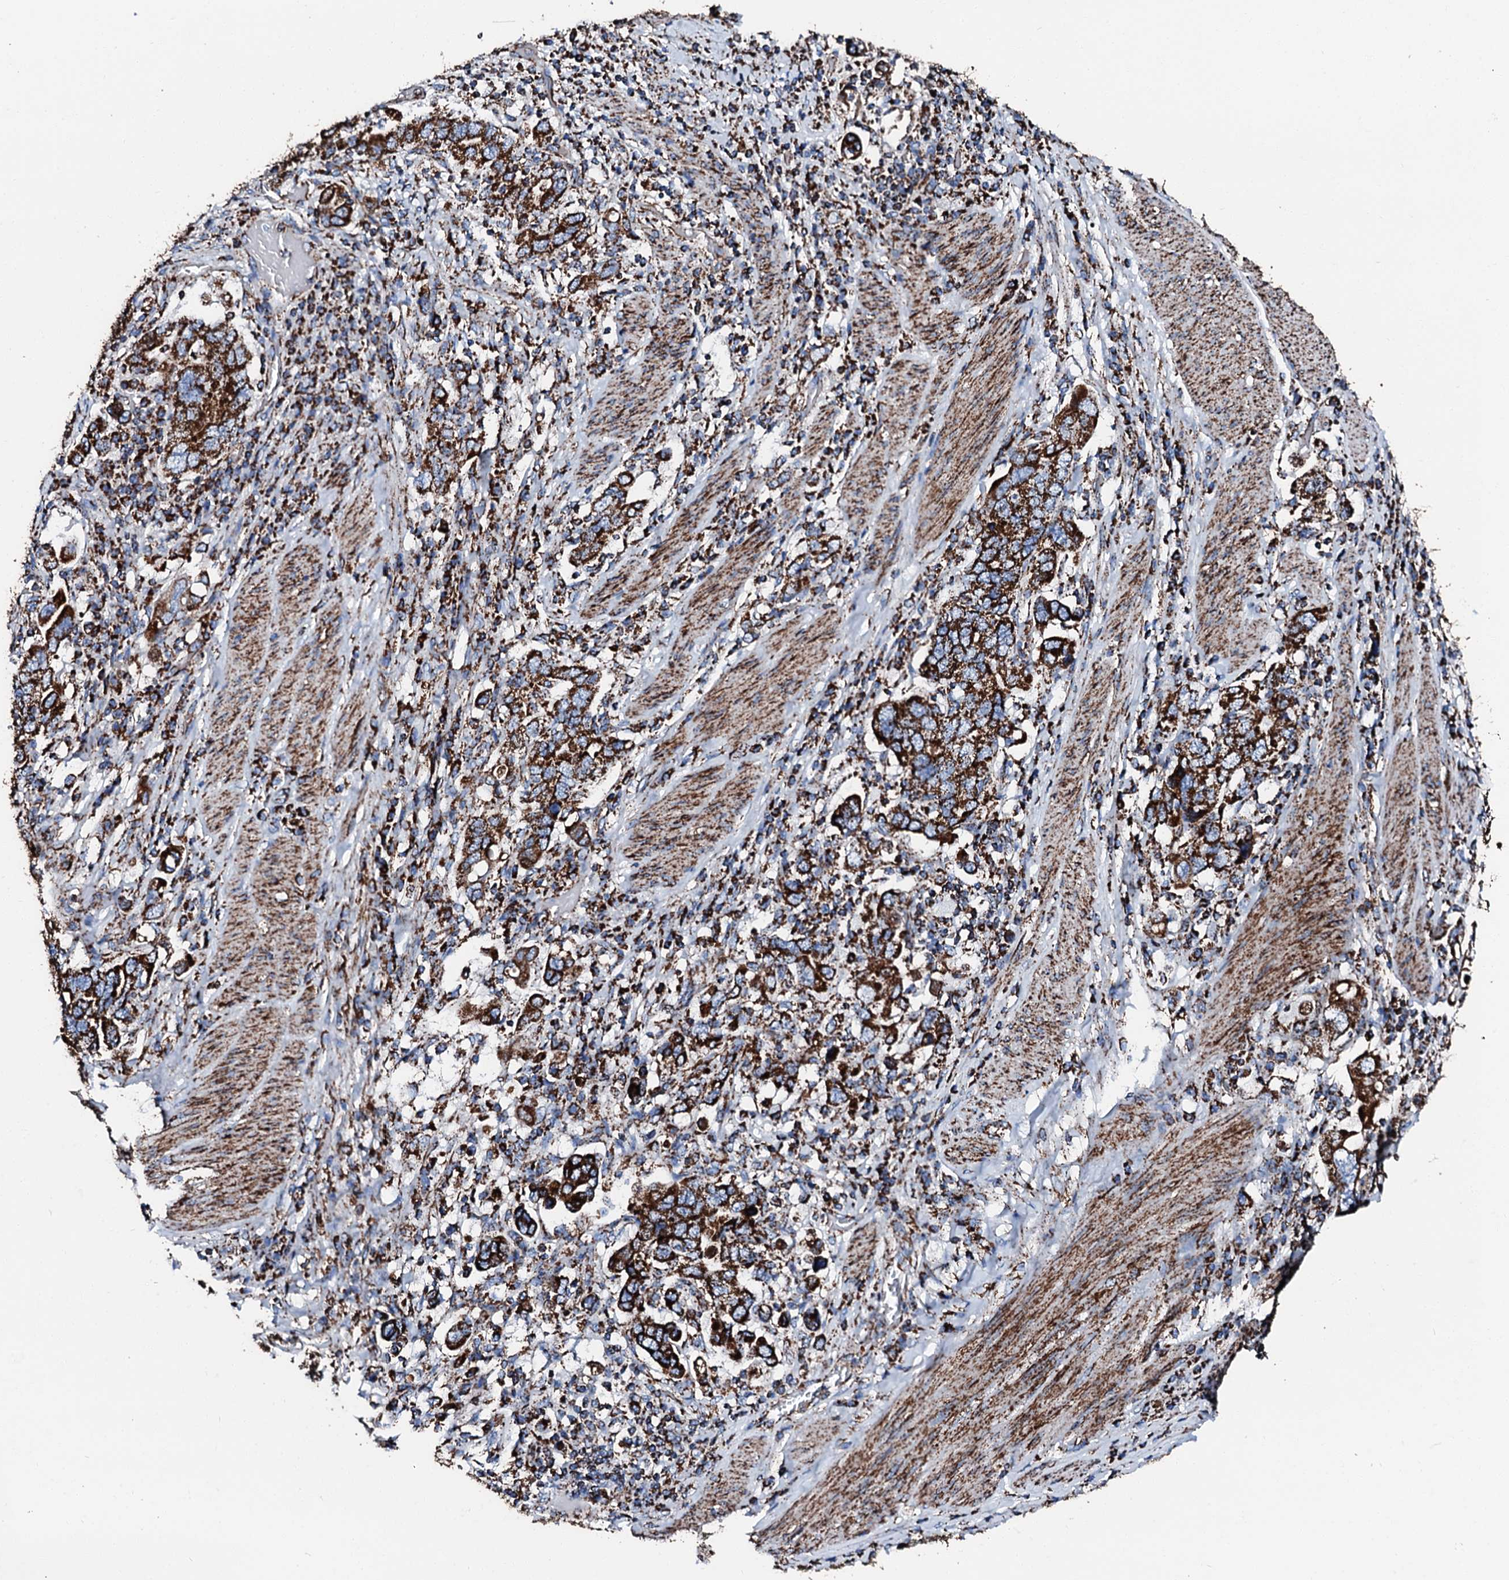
{"staining": {"intensity": "strong", "quantity": ">75%", "location": "cytoplasmic/membranous"}, "tissue": "stomach cancer", "cell_type": "Tumor cells", "image_type": "cancer", "snomed": [{"axis": "morphology", "description": "Adenocarcinoma, NOS"}, {"axis": "topography", "description": "Stomach, upper"}], "caption": "Protein staining by IHC displays strong cytoplasmic/membranous staining in approximately >75% of tumor cells in stomach adenocarcinoma. (DAB IHC with brightfield microscopy, high magnification).", "gene": "HADH", "patient": {"sex": "male", "age": 62}}